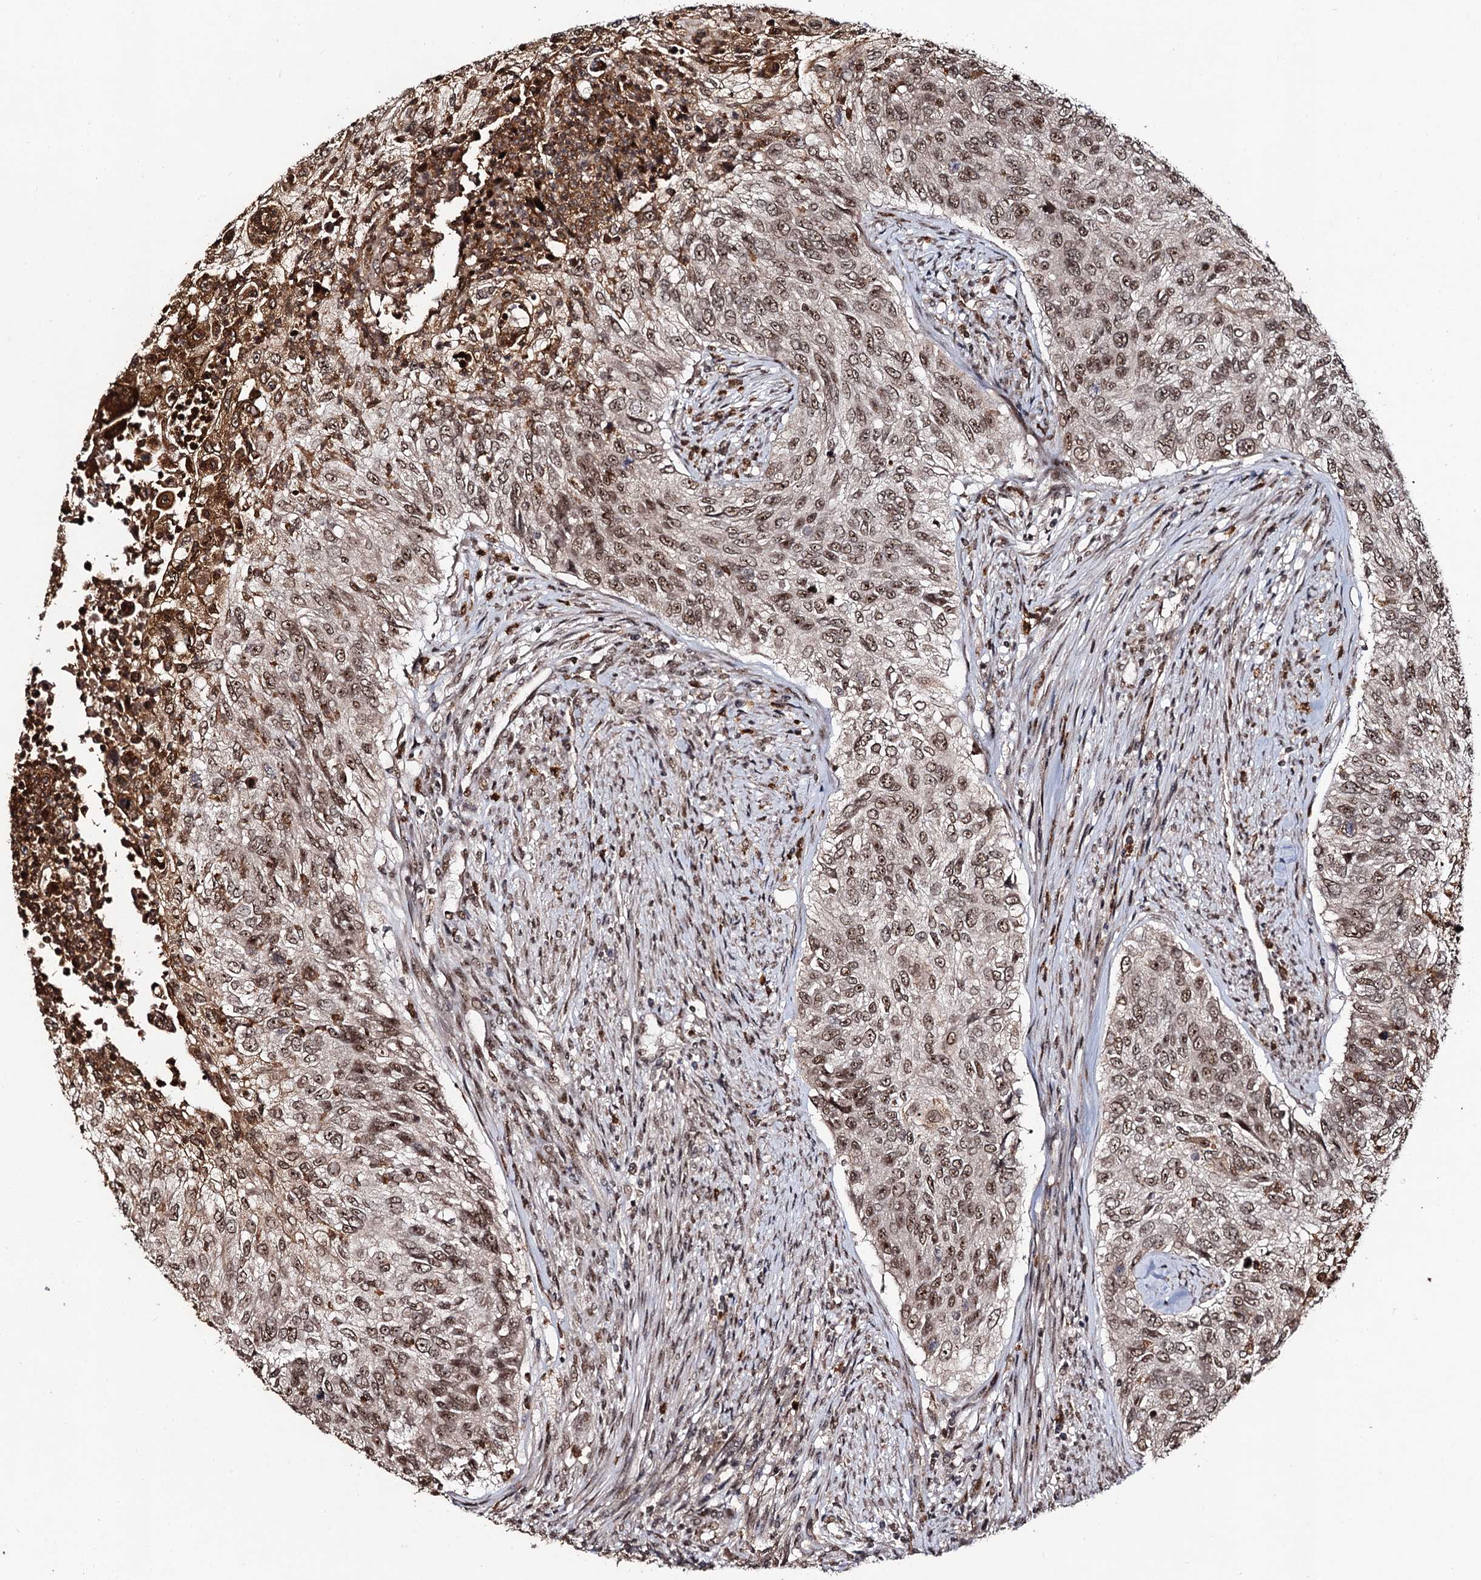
{"staining": {"intensity": "moderate", "quantity": ">75%", "location": "nuclear"}, "tissue": "urothelial cancer", "cell_type": "Tumor cells", "image_type": "cancer", "snomed": [{"axis": "morphology", "description": "Urothelial carcinoma, High grade"}, {"axis": "topography", "description": "Urinary bladder"}], "caption": "Tumor cells reveal moderate nuclear staining in approximately >75% of cells in urothelial cancer.", "gene": "SFSWAP", "patient": {"sex": "female", "age": 60}}